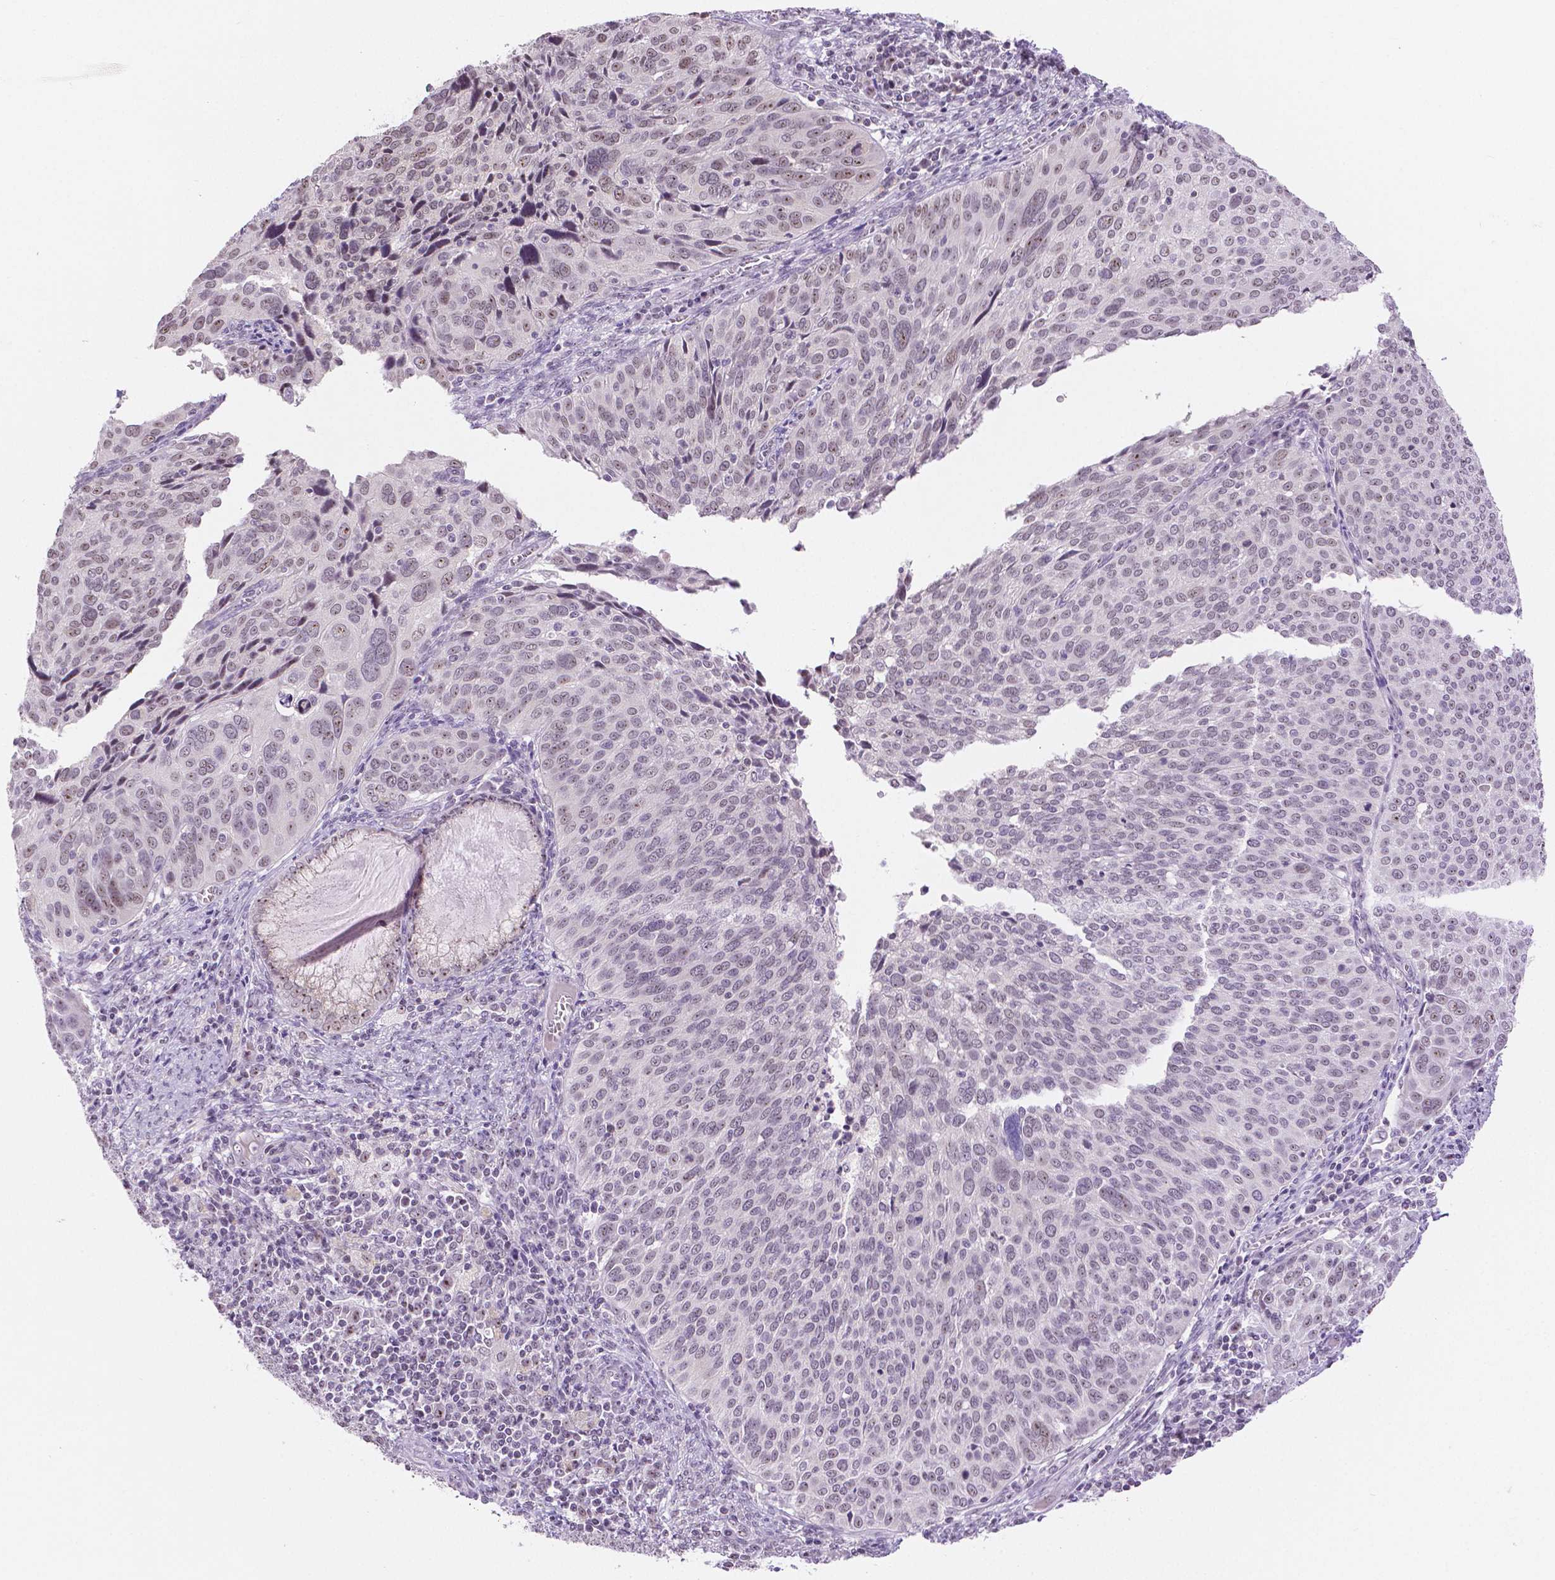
{"staining": {"intensity": "weak", "quantity": "<25%", "location": "nuclear"}, "tissue": "cervical cancer", "cell_type": "Tumor cells", "image_type": "cancer", "snomed": [{"axis": "morphology", "description": "Squamous cell carcinoma, NOS"}, {"axis": "topography", "description": "Cervix"}], "caption": "Human cervical cancer (squamous cell carcinoma) stained for a protein using immunohistochemistry (IHC) reveals no positivity in tumor cells.", "gene": "NHP2", "patient": {"sex": "female", "age": 39}}